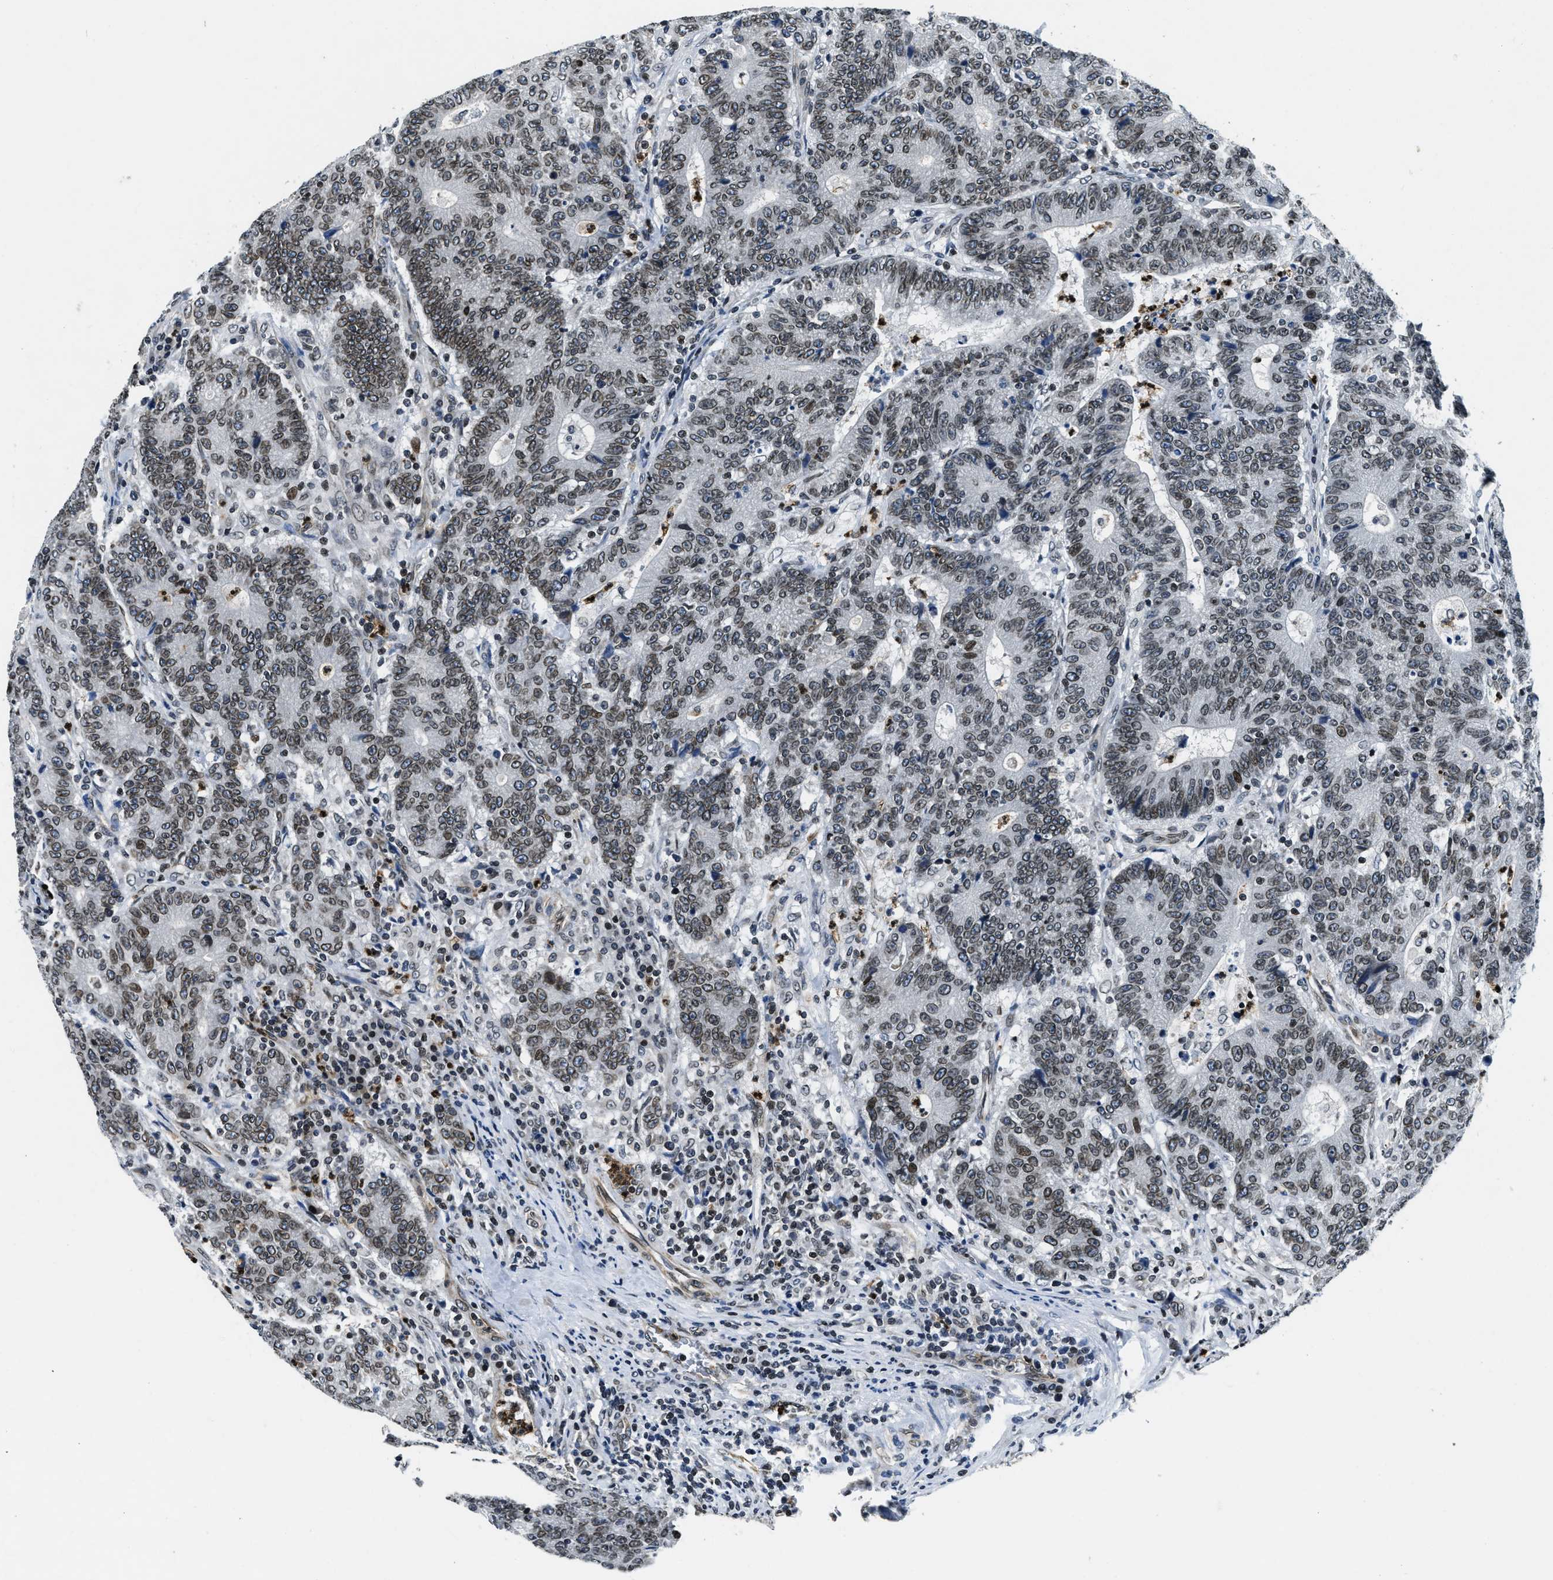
{"staining": {"intensity": "weak", "quantity": ">75%", "location": "nuclear"}, "tissue": "colorectal cancer", "cell_type": "Tumor cells", "image_type": "cancer", "snomed": [{"axis": "morphology", "description": "Normal tissue, NOS"}, {"axis": "morphology", "description": "Adenocarcinoma, NOS"}, {"axis": "topography", "description": "Colon"}], "caption": "Weak nuclear positivity is appreciated in approximately >75% of tumor cells in colorectal cancer (adenocarcinoma). (brown staining indicates protein expression, while blue staining denotes nuclei).", "gene": "ZC3HC1", "patient": {"sex": "female", "age": 75}}